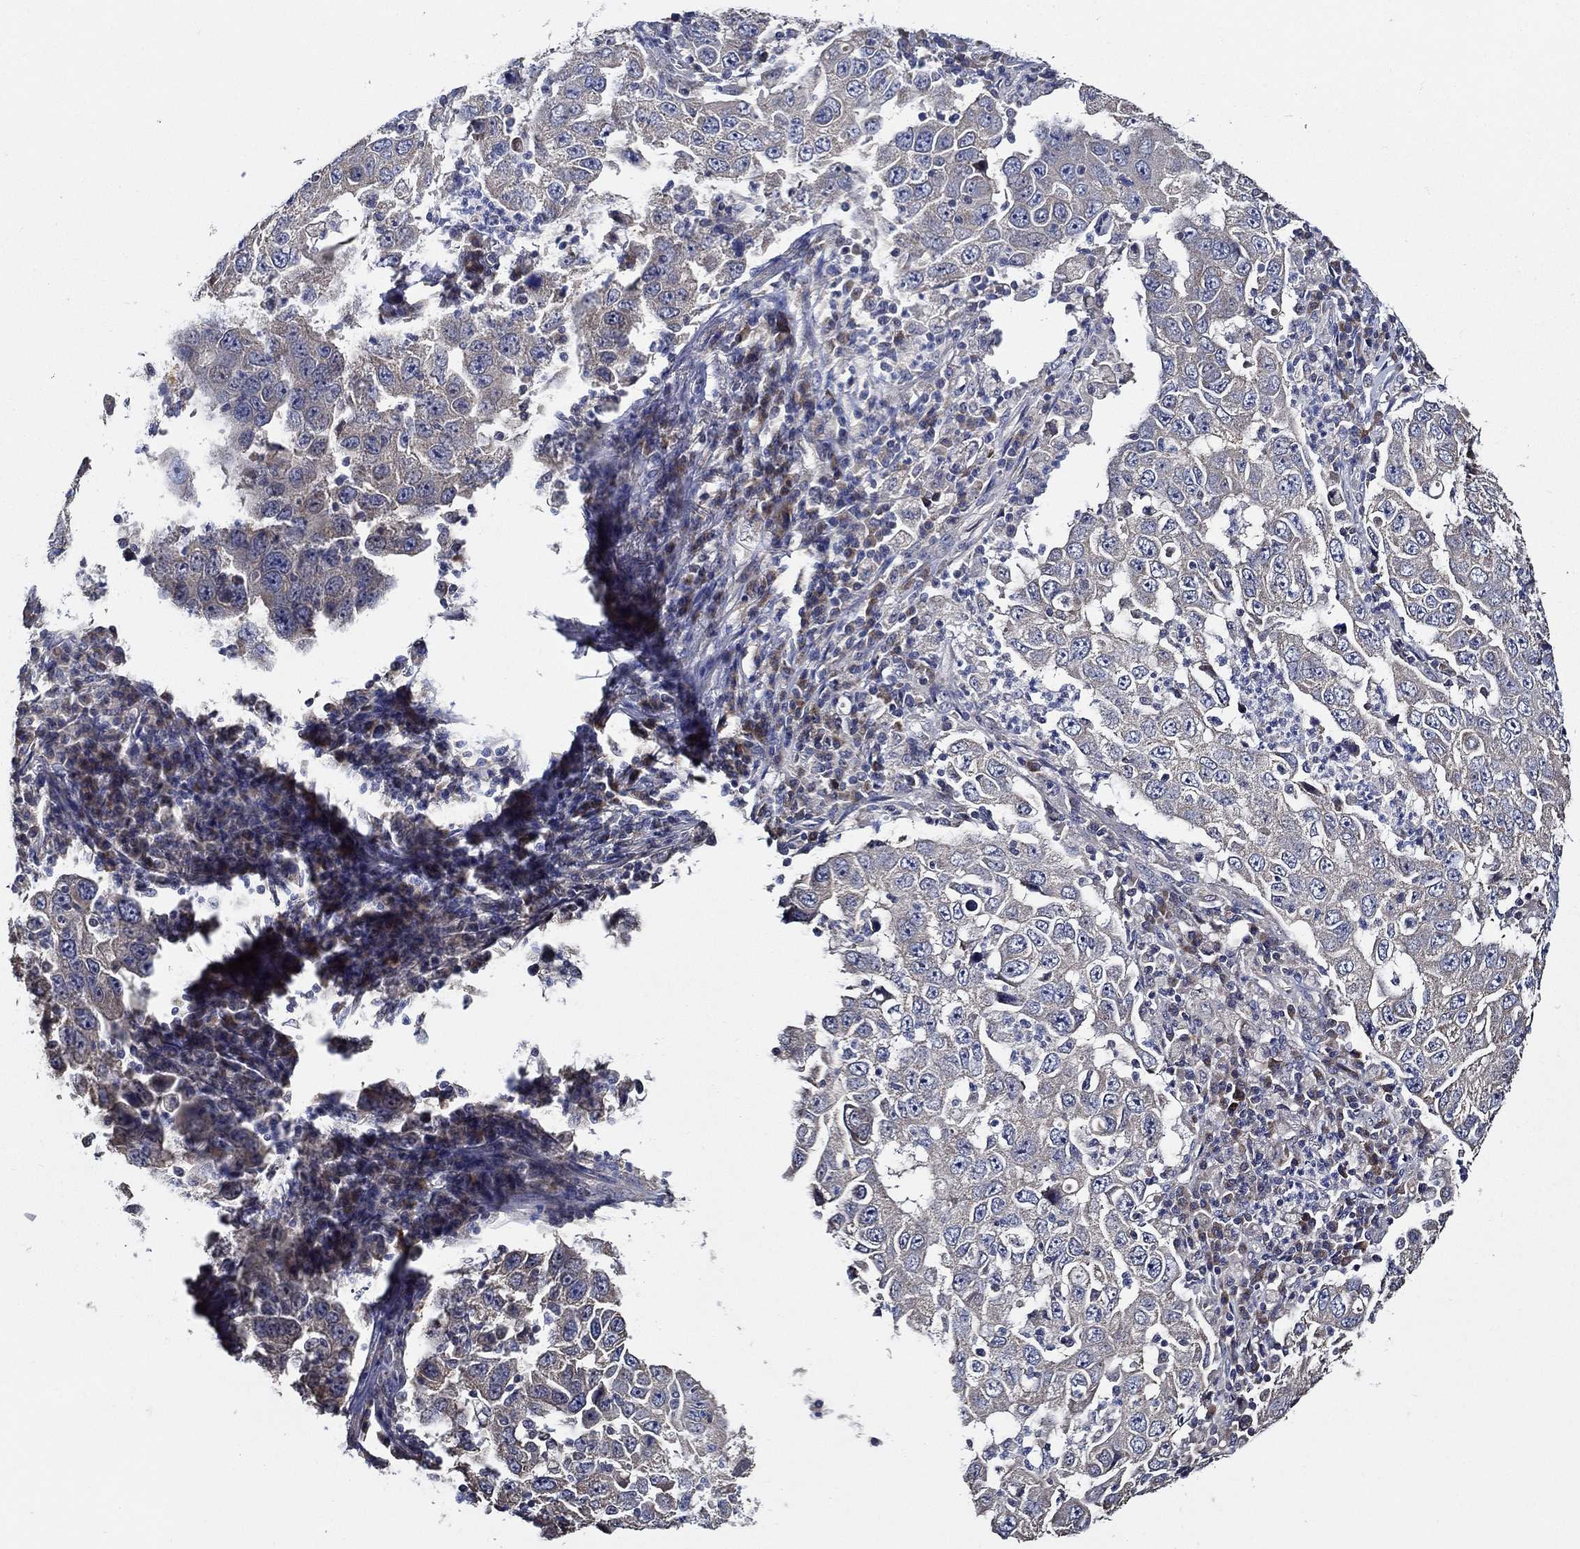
{"staining": {"intensity": "negative", "quantity": "none", "location": "none"}, "tissue": "lung cancer", "cell_type": "Tumor cells", "image_type": "cancer", "snomed": [{"axis": "morphology", "description": "Adenocarcinoma, NOS"}, {"axis": "topography", "description": "Lung"}], "caption": "High power microscopy photomicrograph of an immunohistochemistry photomicrograph of lung adenocarcinoma, revealing no significant positivity in tumor cells.", "gene": "WDR53", "patient": {"sex": "male", "age": 73}}